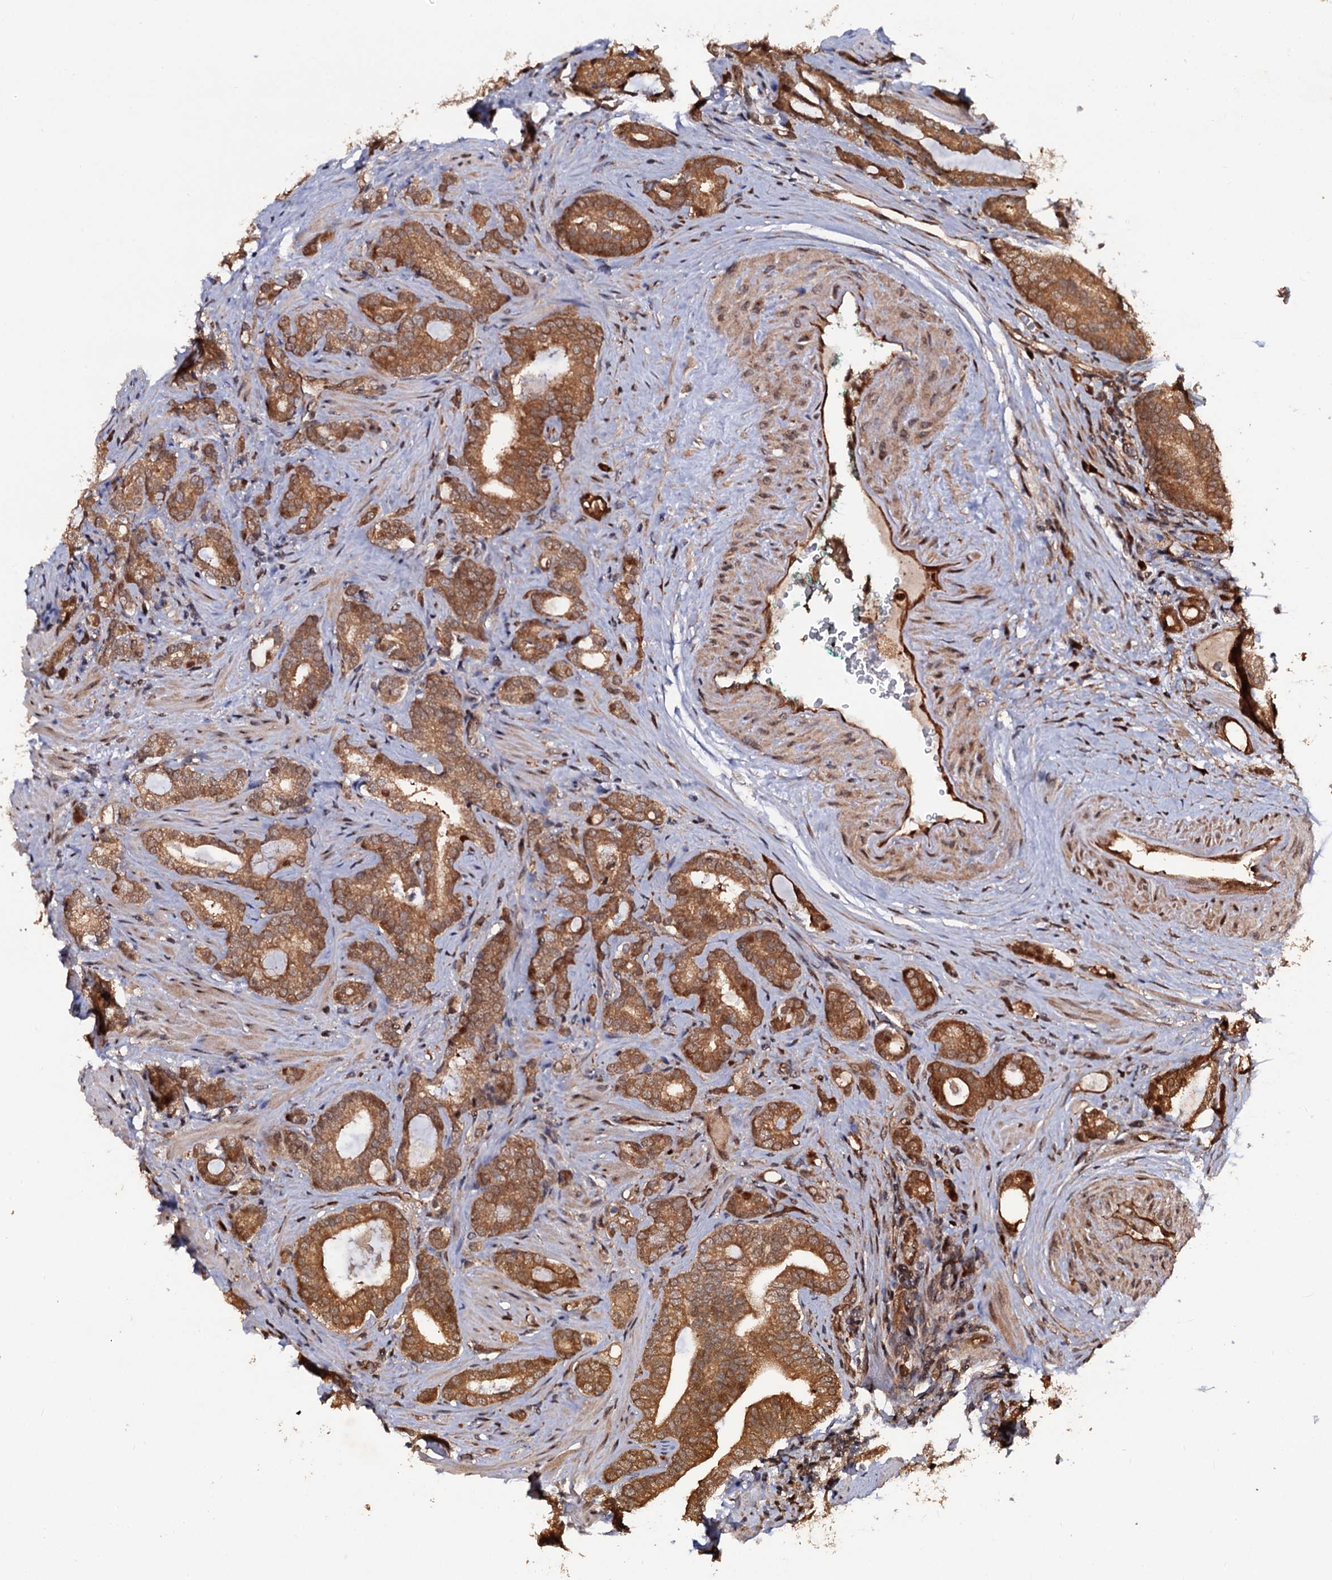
{"staining": {"intensity": "moderate", "quantity": ">75%", "location": "cytoplasmic/membranous"}, "tissue": "prostate cancer", "cell_type": "Tumor cells", "image_type": "cancer", "snomed": [{"axis": "morphology", "description": "Adenocarcinoma, High grade"}, {"axis": "topography", "description": "Prostate"}], "caption": "Prostate cancer (adenocarcinoma (high-grade)) was stained to show a protein in brown. There is medium levels of moderate cytoplasmic/membranous staining in approximately >75% of tumor cells.", "gene": "CDC23", "patient": {"sex": "male", "age": 63}}